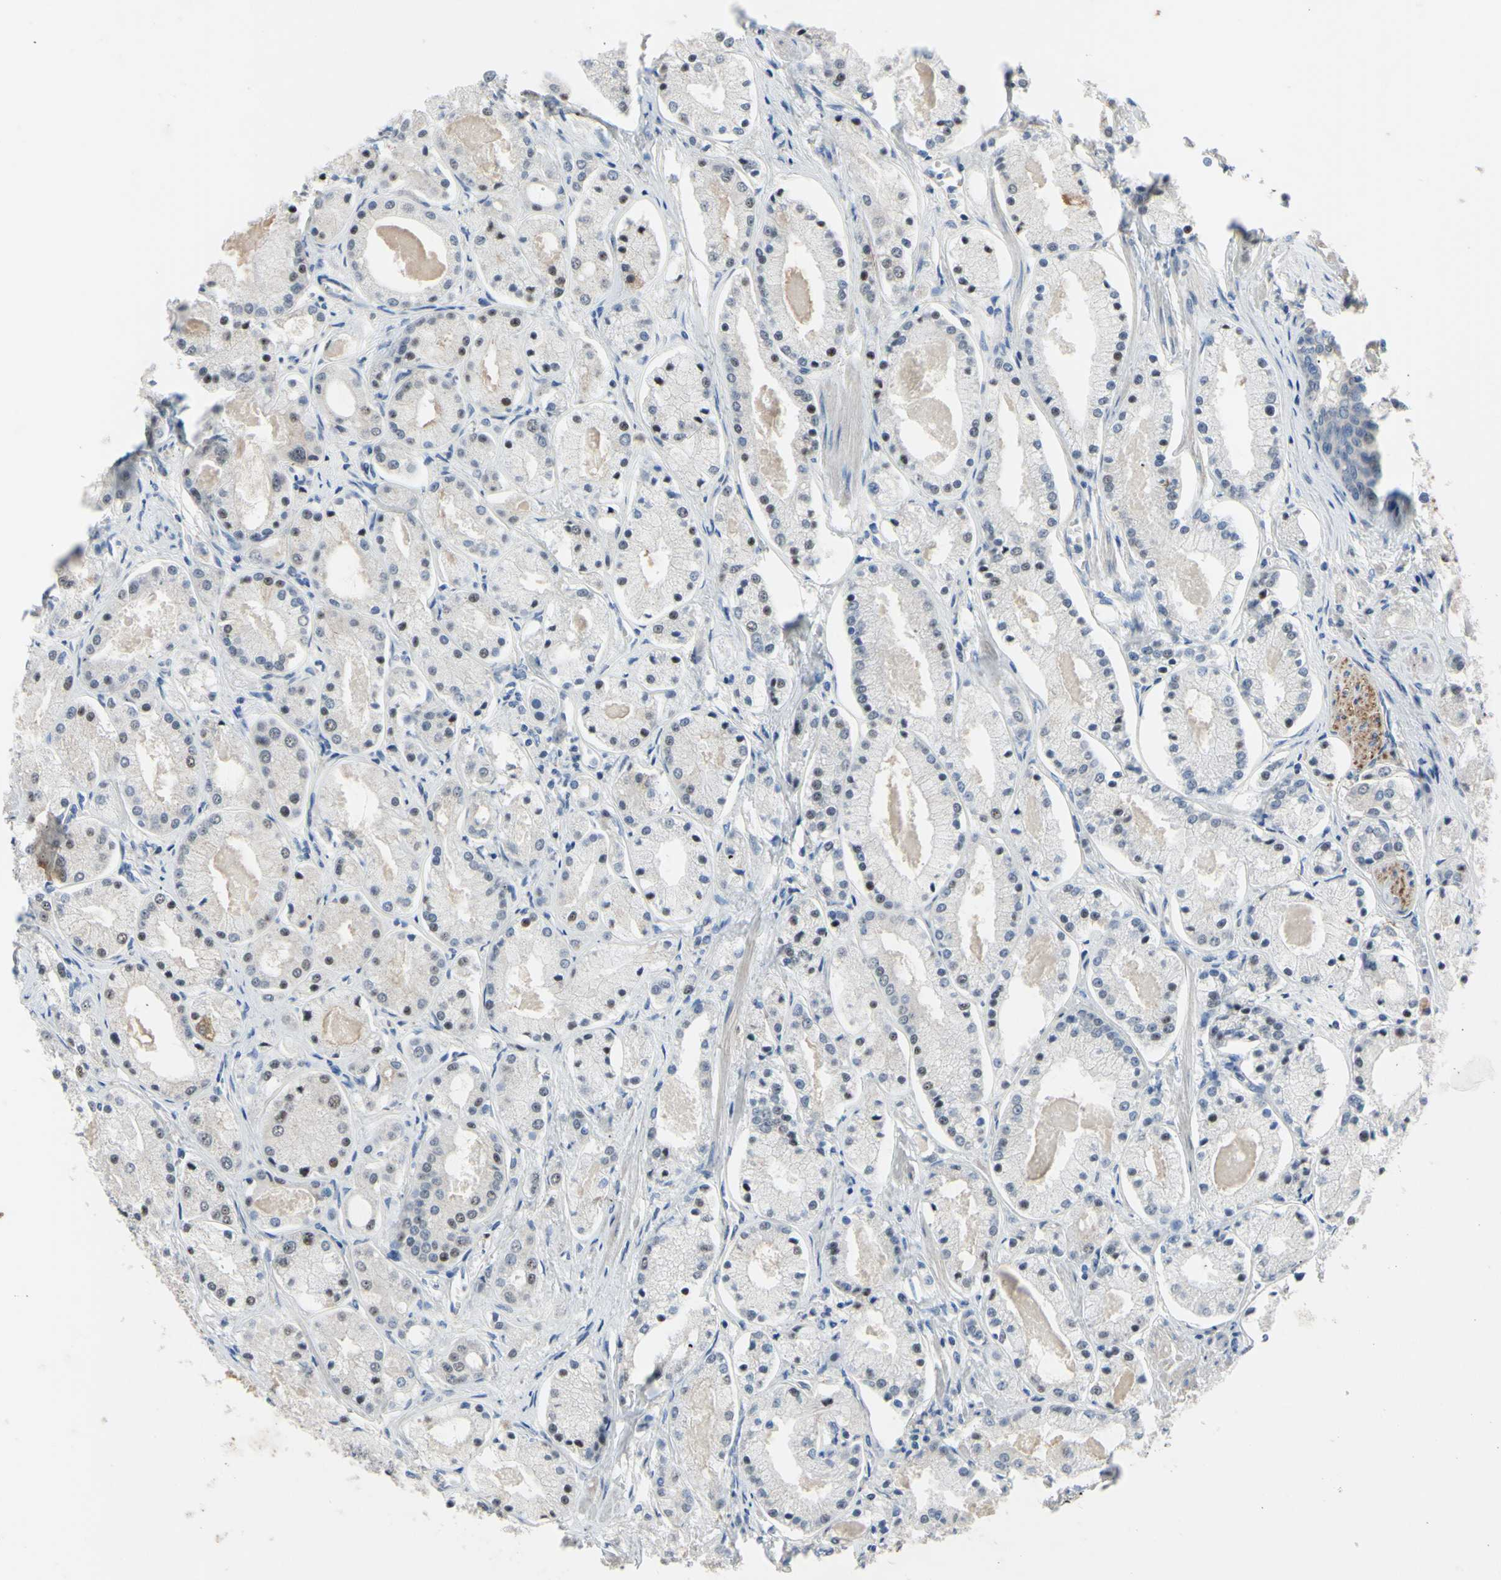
{"staining": {"intensity": "strong", "quantity": "<25%", "location": "cytoplasmic/membranous"}, "tissue": "prostate cancer", "cell_type": "Tumor cells", "image_type": "cancer", "snomed": [{"axis": "morphology", "description": "Adenocarcinoma, High grade"}, {"axis": "topography", "description": "Prostate"}], "caption": "Prostate cancer (adenocarcinoma (high-grade)) stained for a protein (brown) displays strong cytoplasmic/membranous positive expression in about <25% of tumor cells.", "gene": "LHX9", "patient": {"sex": "male", "age": 66}}